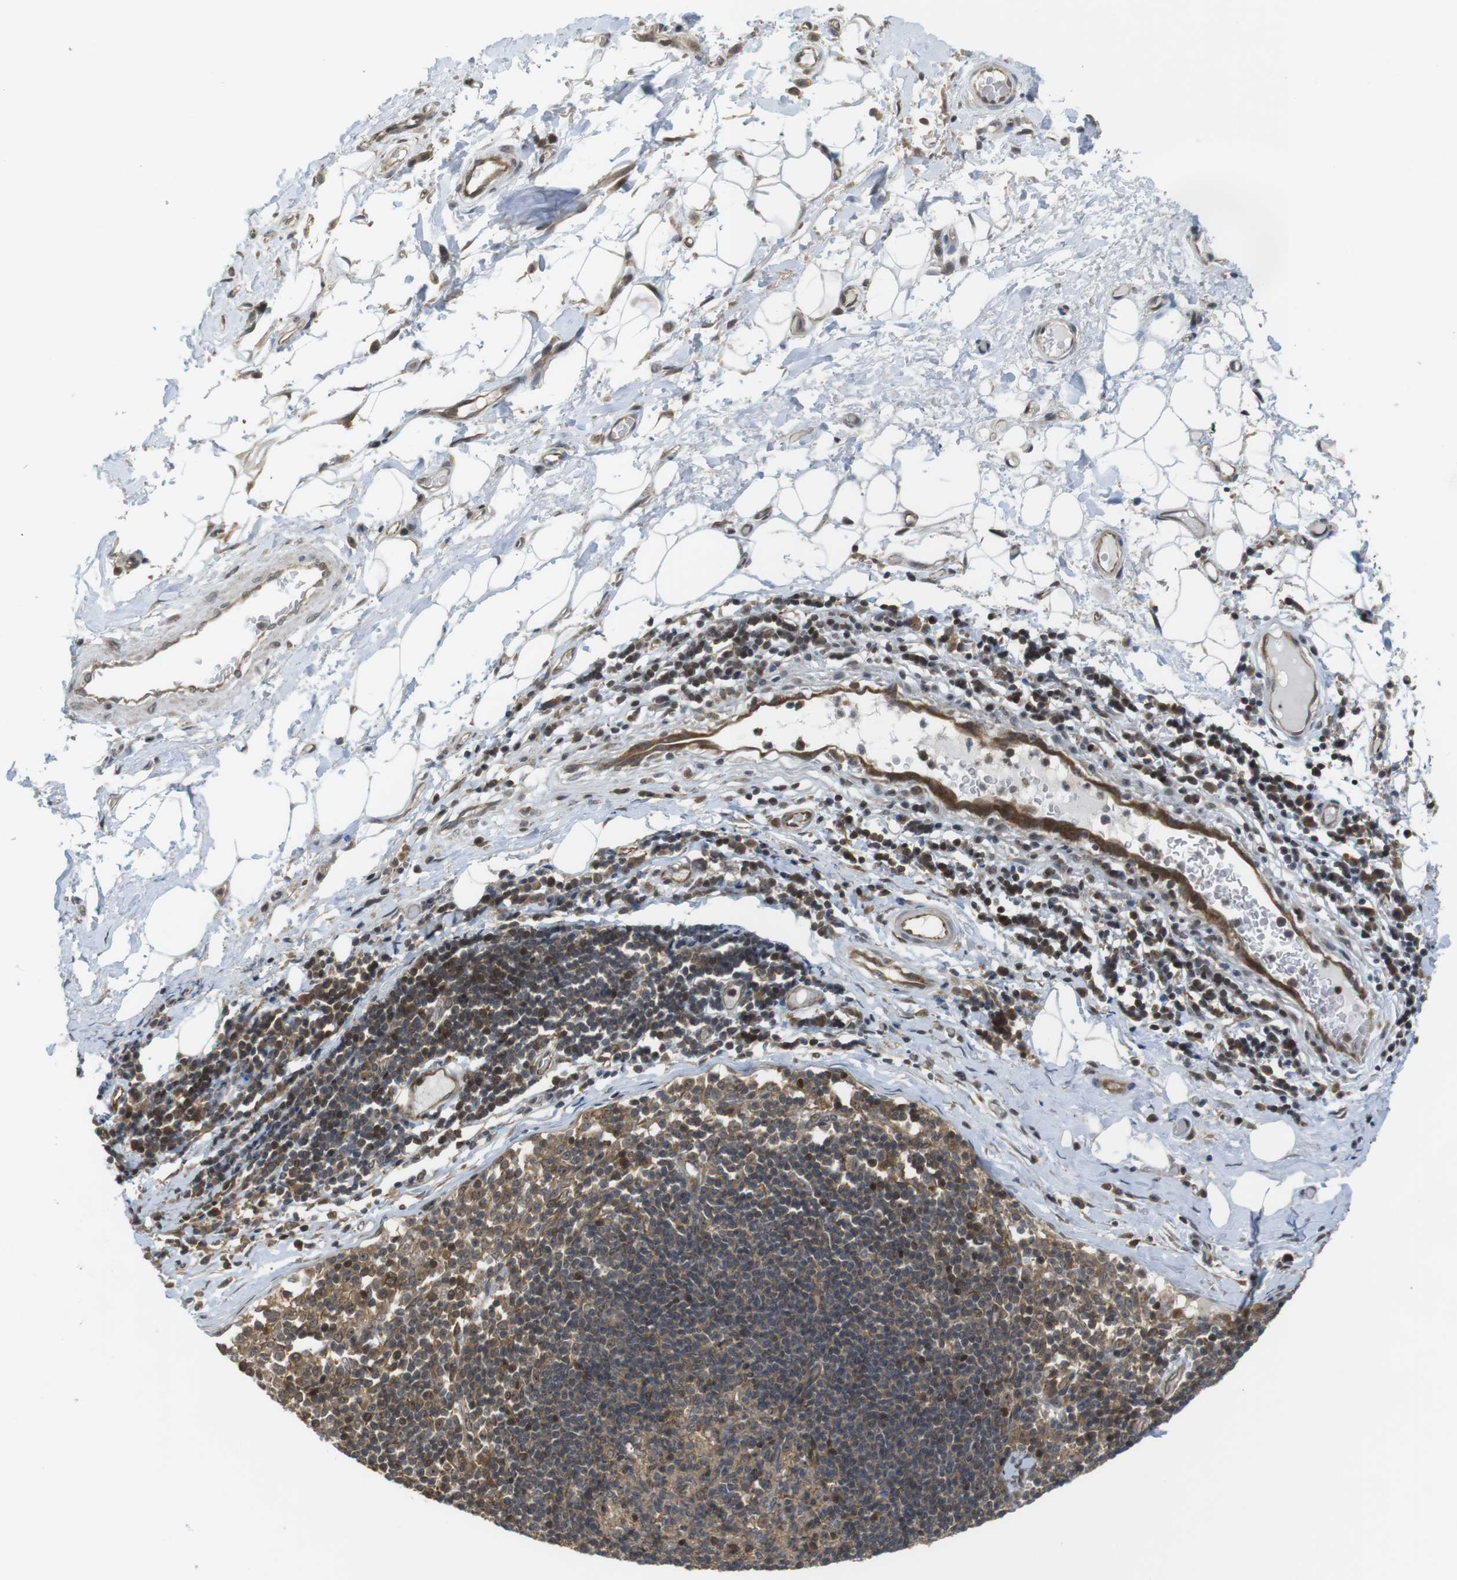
{"staining": {"intensity": "negative", "quantity": "none", "location": "none"}, "tissue": "adipose tissue", "cell_type": "Adipocytes", "image_type": "normal", "snomed": [{"axis": "morphology", "description": "Normal tissue, NOS"}, {"axis": "morphology", "description": "Adenocarcinoma, NOS"}, {"axis": "topography", "description": "Esophagus"}], "caption": "IHC of normal adipose tissue demonstrates no staining in adipocytes. Brightfield microscopy of IHC stained with DAB (brown) and hematoxylin (blue), captured at high magnification.", "gene": "CC2D1A", "patient": {"sex": "male", "age": 62}}